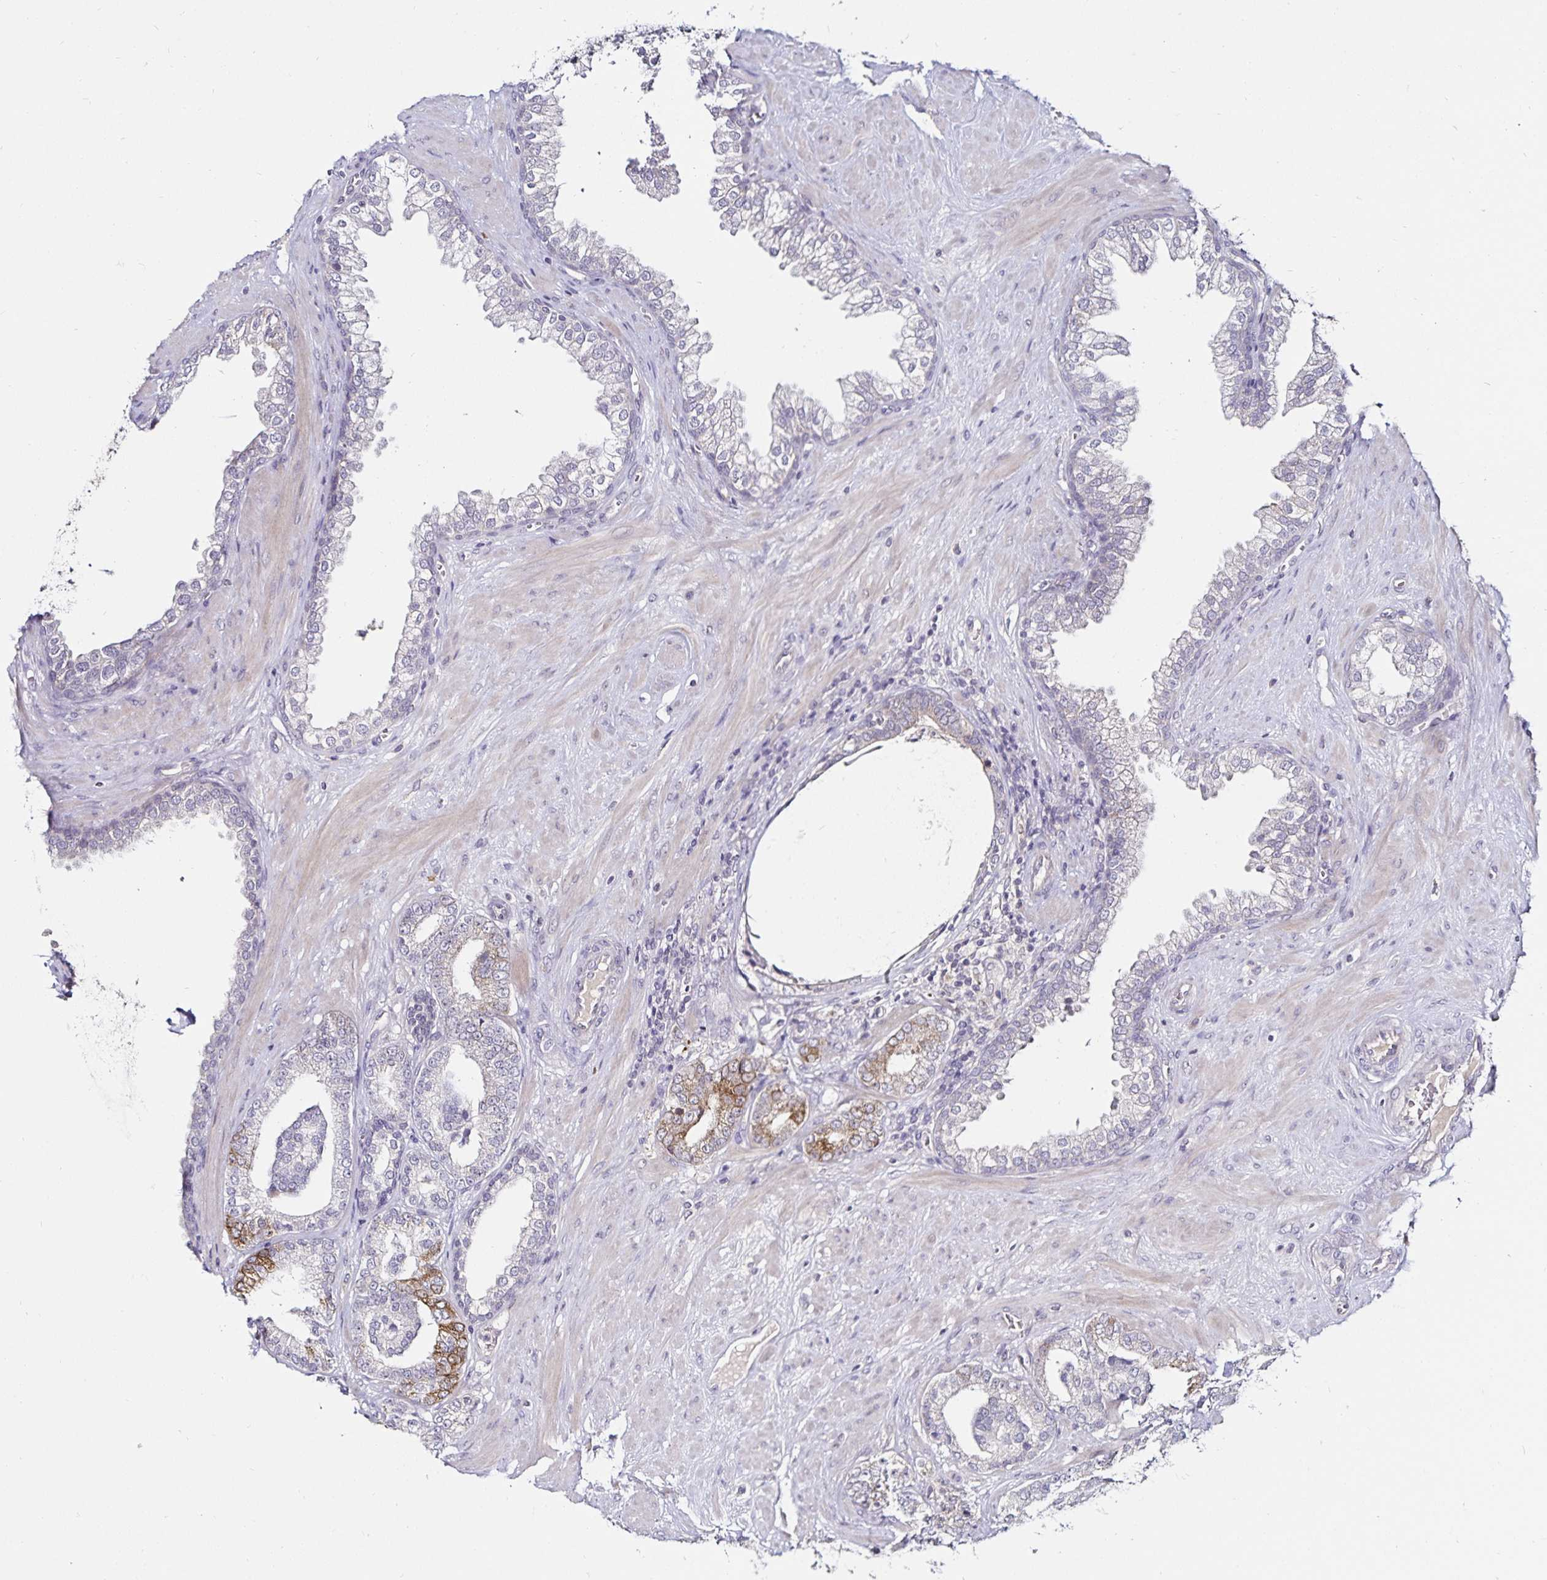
{"staining": {"intensity": "moderate", "quantity": "<25%", "location": "cytoplasmic/membranous"}, "tissue": "prostate cancer", "cell_type": "Tumor cells", "image_type": "cancer", "snomed": [{"axis": "morphology", "description": "Adenocarcinoma, High grade"}, {"axis": "topography", "description": "Prostate"}], "caption": "Protein expression by immunohistochemistry demonstrates moderate cytoplasmic/membranous staining in about <25% of tumor cells in prostate cancer. The staining is performed using DAB brown chromogen to label protein expression. The nuclei are counter-stained blue using hematoxylin.", "gene": "ACSL5", "patient": {"sex": "male", "age": 62}}